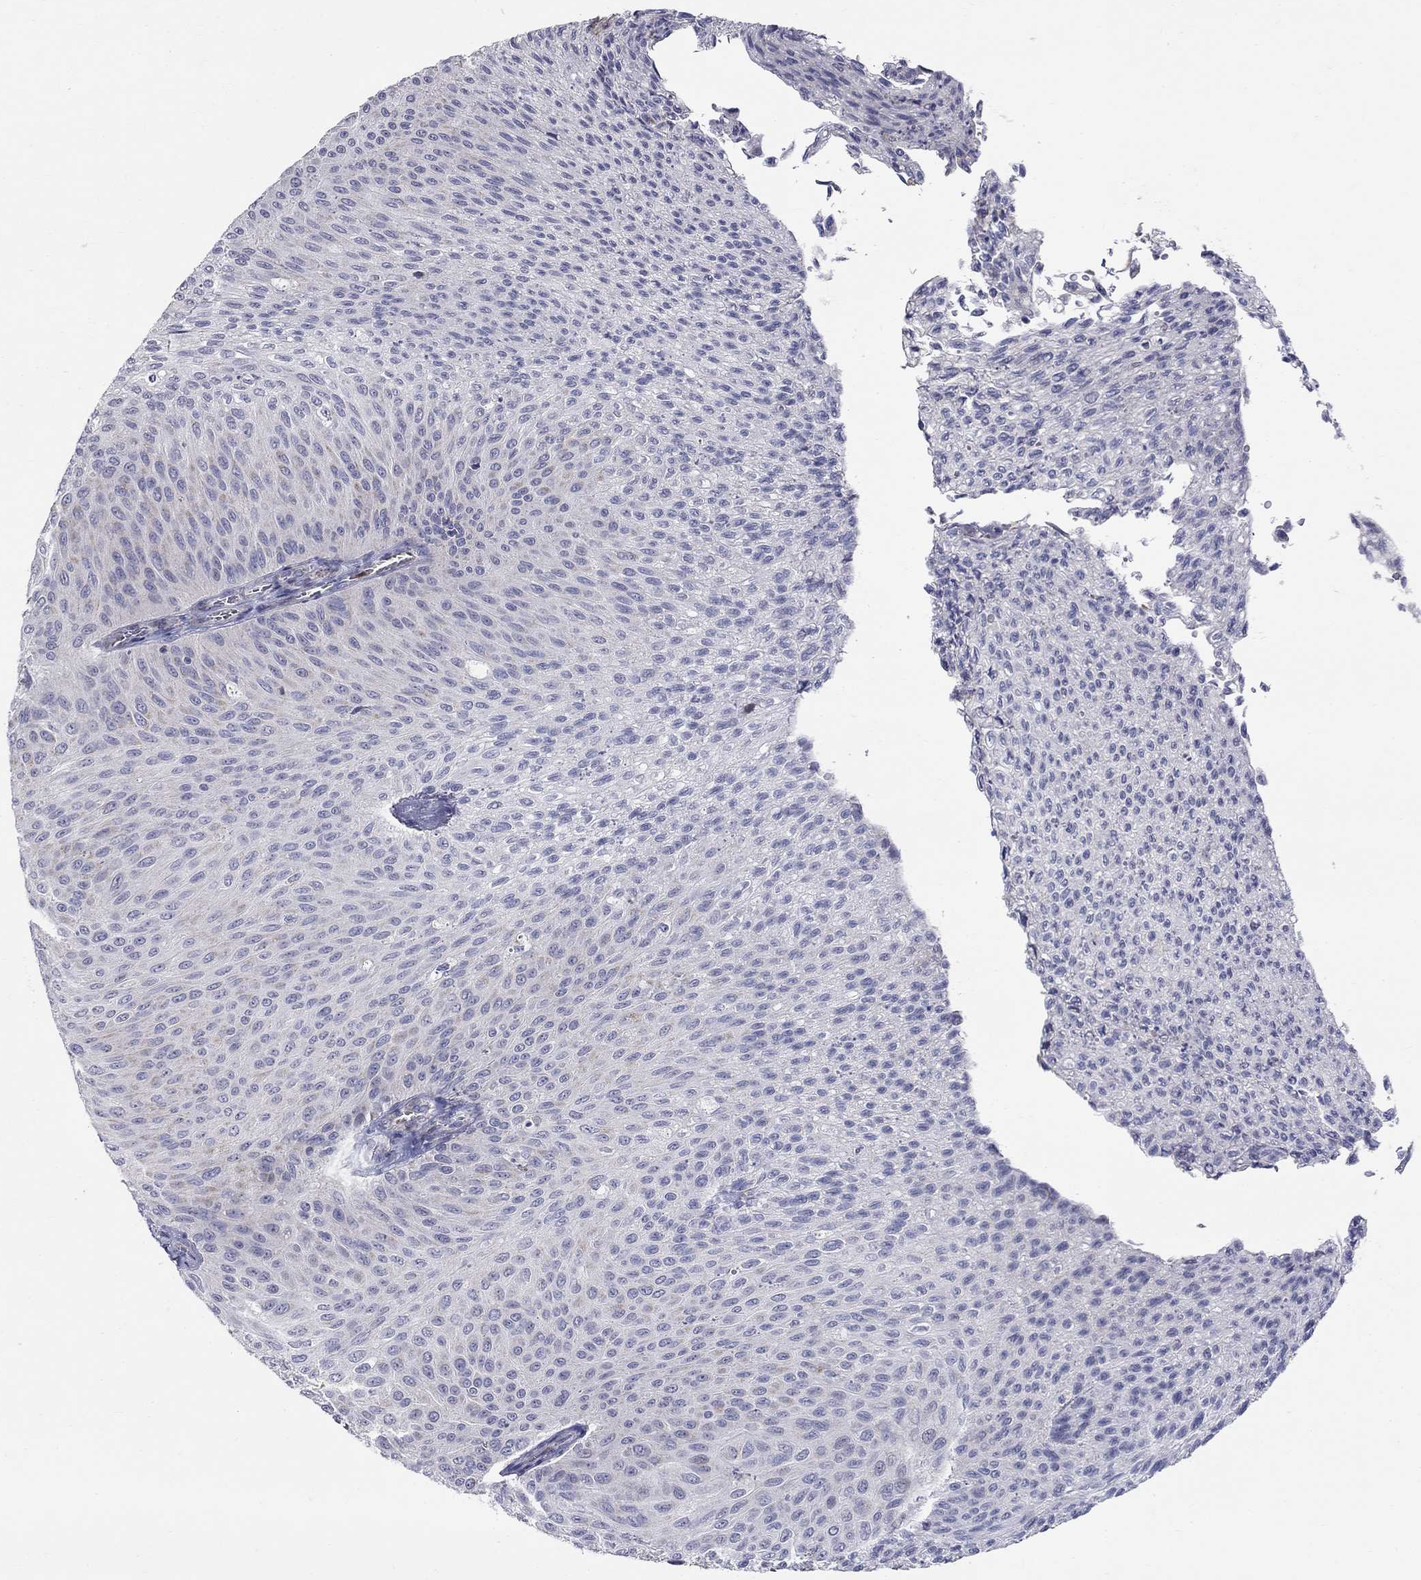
{"staining": {"intensity": "negative", "quantity": "none", "location": "none"}, "tissue": "urothelial cancer", "cell_type": "Tumor cells", "image_type": "cancer", "snomed": [{"axis": "morphology", "description": "Urothelial carcinoma, Low grade"}, {"axis": "topography", "description": "Ureter, NOS"}, {"axis": "topography", "description": "Urinary bladder"}], "caption": "This photomicrograph is of urothelial cancer stained with IHC to label a protein in brown with the nuclei are counter-stained blue. There is no expression in tumor cells.", "gene": "HMX2", "patient": {"sex": "male", "age": 78}}